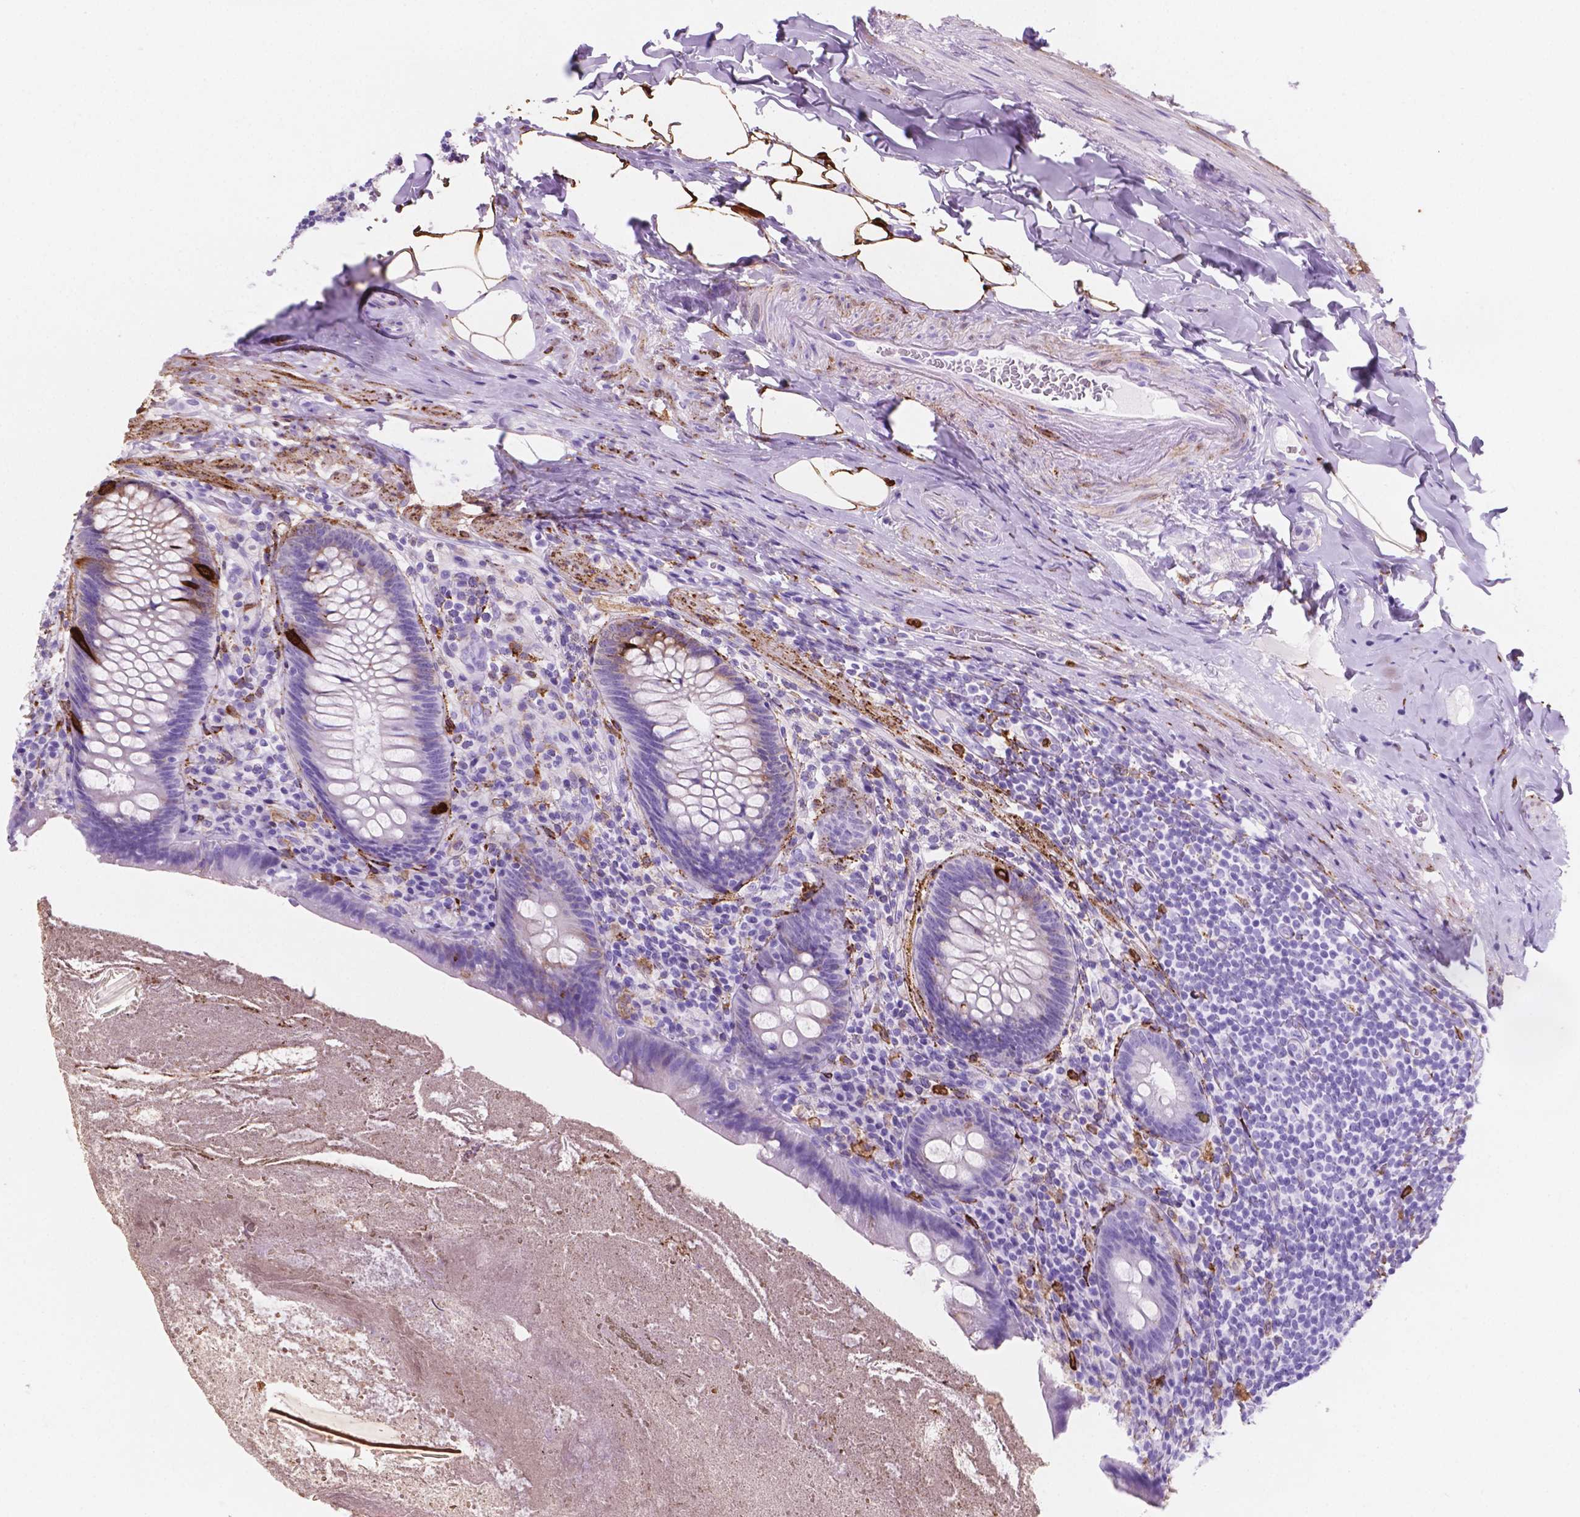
{"staining": {"intensity": "strong", "quantity": "<25%", "location": "cytoplasmic/membranous"}, "tissue": "appendix", "cell_type": "Glandular cells", "image_type": "normal", "snomed": [{"axis": "morphology", "description": "Normal tissue, NOS"}, {"axis": "topography", "description": "Appendix"}], "caption": "Protein expression analysis of normal human appendix reveals strong cytoplasmic/membranous expression in about <25% of glandular cells. The staining is performed using DAB brown chromogen to label protein expression. The nuclei are counter-stained blue using hematoxylin.", "gene": "MACF1", "patient": {"sex": "male", "age": 47}}